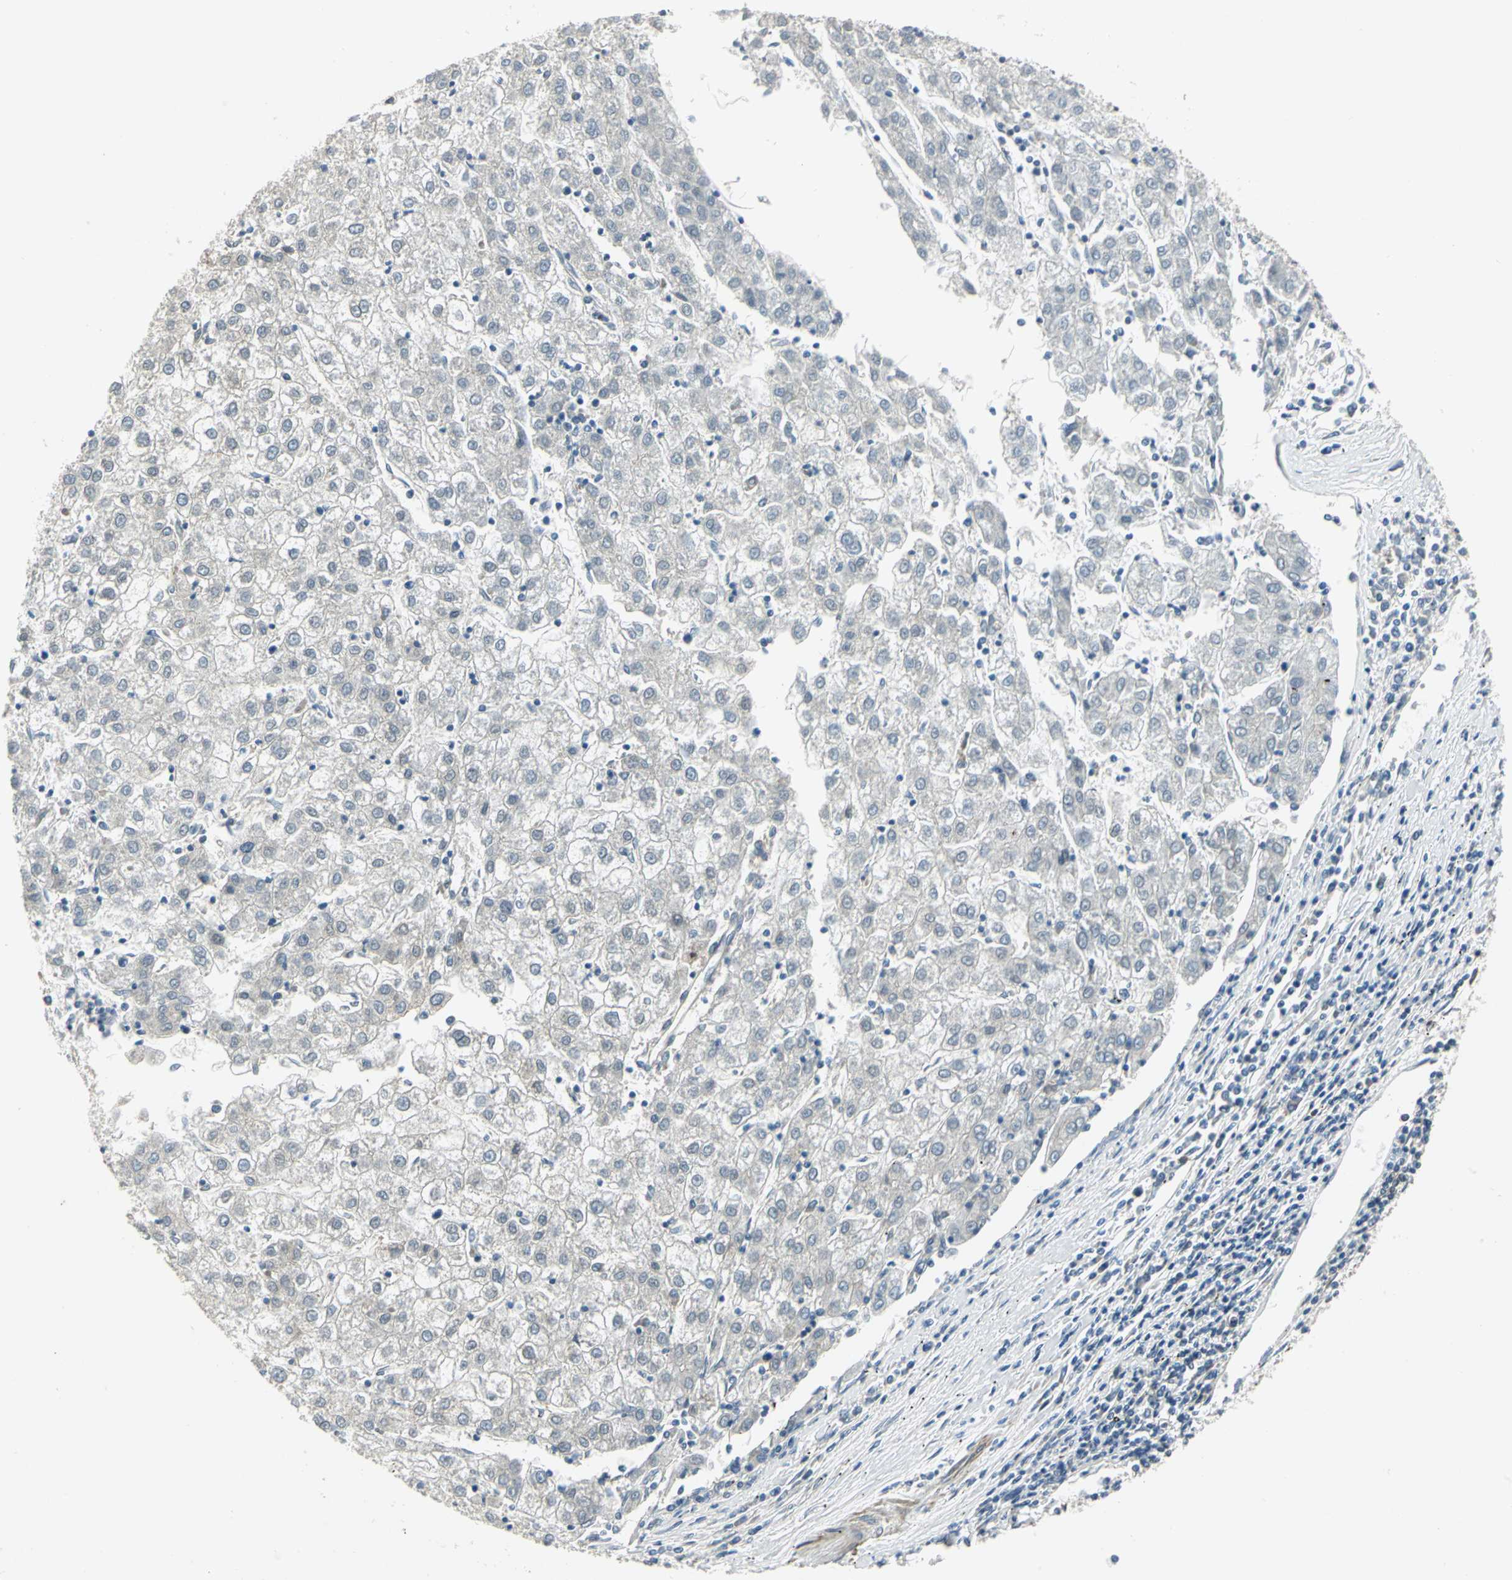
{"staining": {"intensity": "weak", "quantity": "<25%", "location": "cytoplasmic/membranous"}, "tissue": "liver cancer", "cell_type": "Tumor cells", "image_type": "cancer", "snomed": [{"axis": "morphology", "description": "Carcinoma, Hepatocellular, NOS"}, {"axis": "topography", "description": "Liver"}], "caption": "The image shows no staining of tumor cells in hepatocellular carcinoma (liver).", "gene": "PLAGL2", "patient": {"sex": "male", "age": 72}}